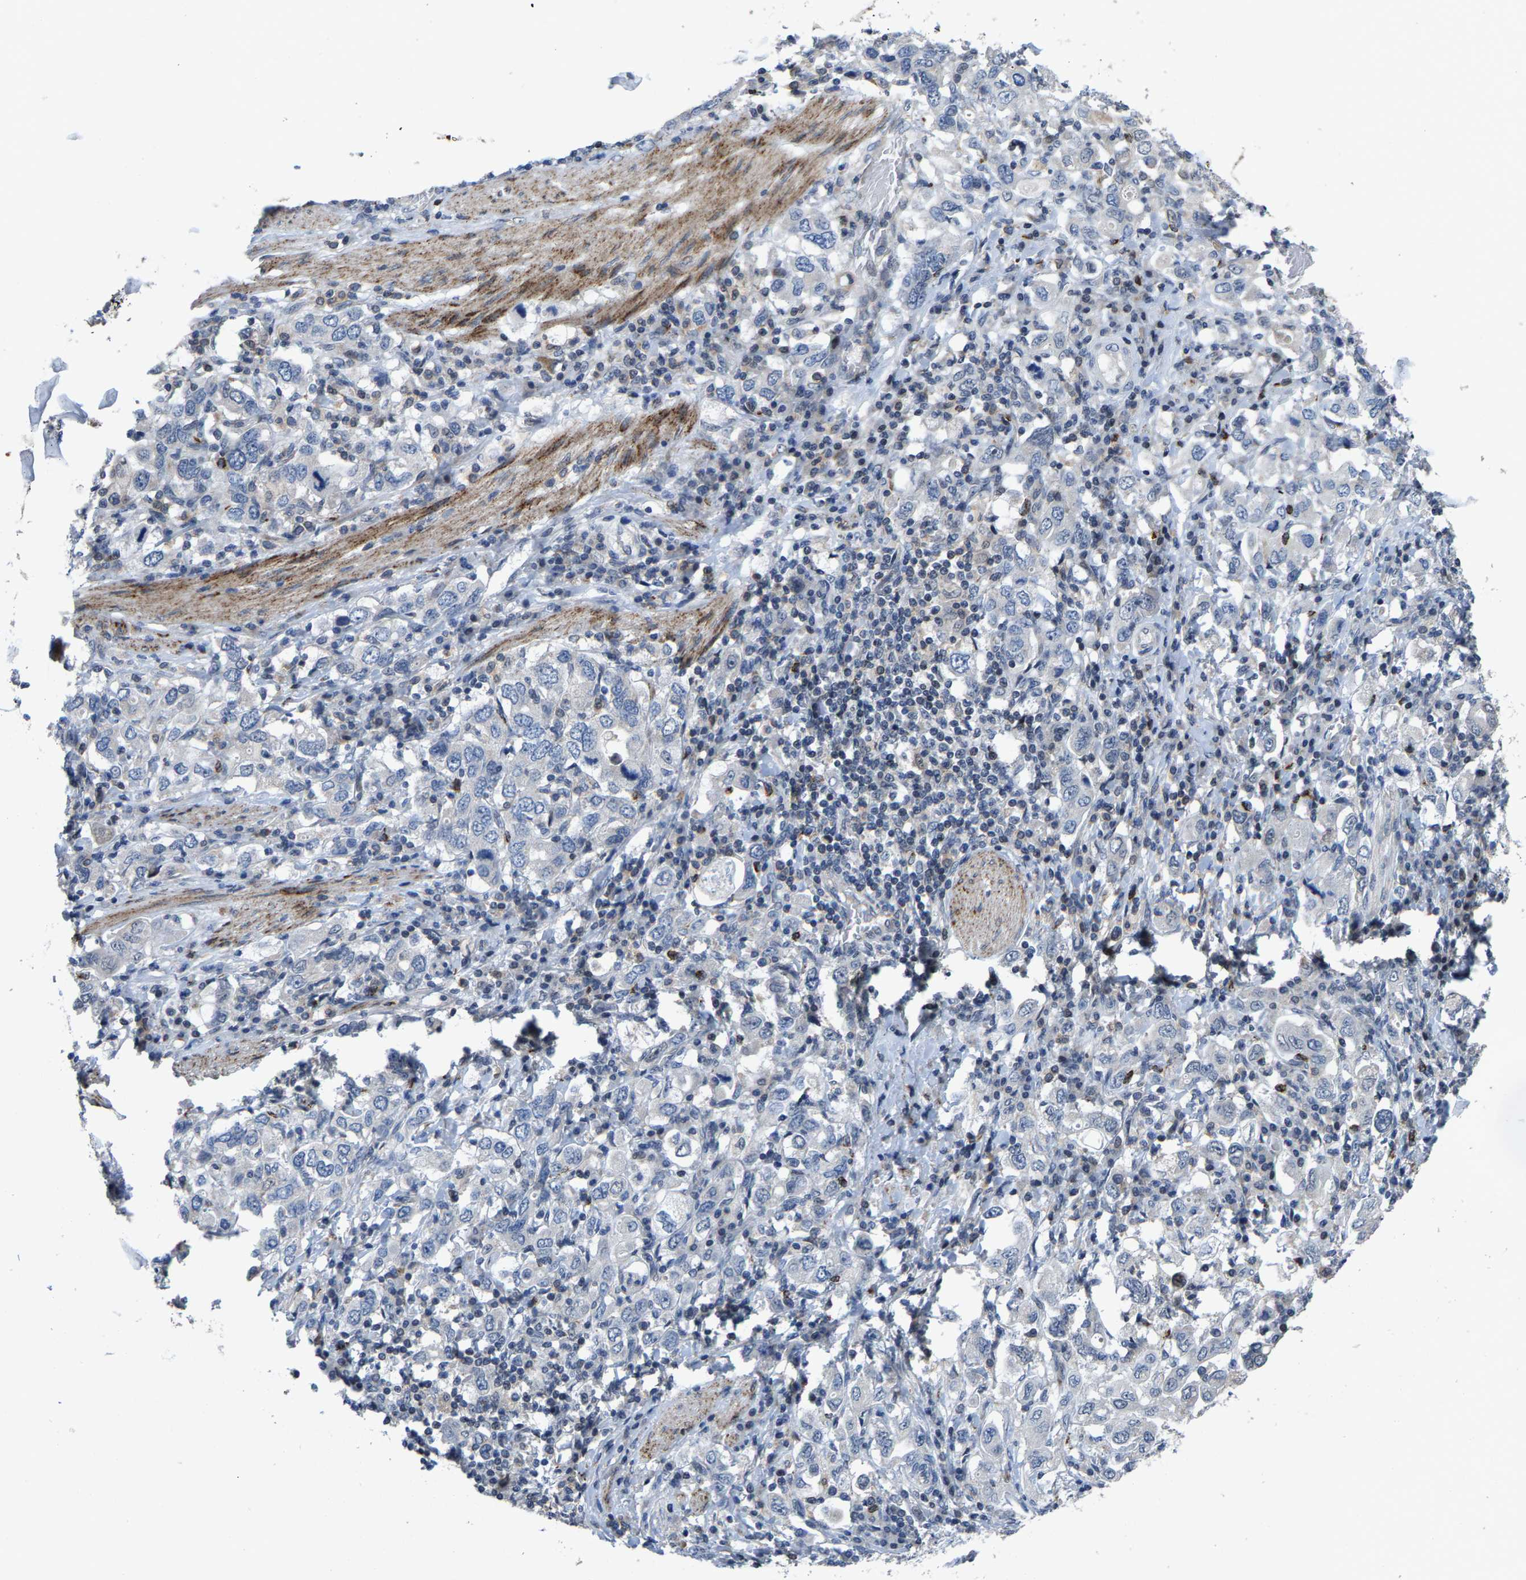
{"staining": {"intensity": "negative", "quantity": "none", "location": "none"}, "tissue": "stomach cancer", "cell_type": "Tumor cells", "image_type": "cancer", "snomed": [{"axis": "morphology", "description": "Adenocarcinoma, NOS"}, {"axis": "topography", "description": "Stomach, upper"}], "caption": "Stomach cancer (adenocarcinoma) was stained to show a protein in brown. There is no significant expression in tumor cells. (DAB IHC, high magnification).", "gene": "TDRKH", "patient": {"sex": "male", "age": 62}}